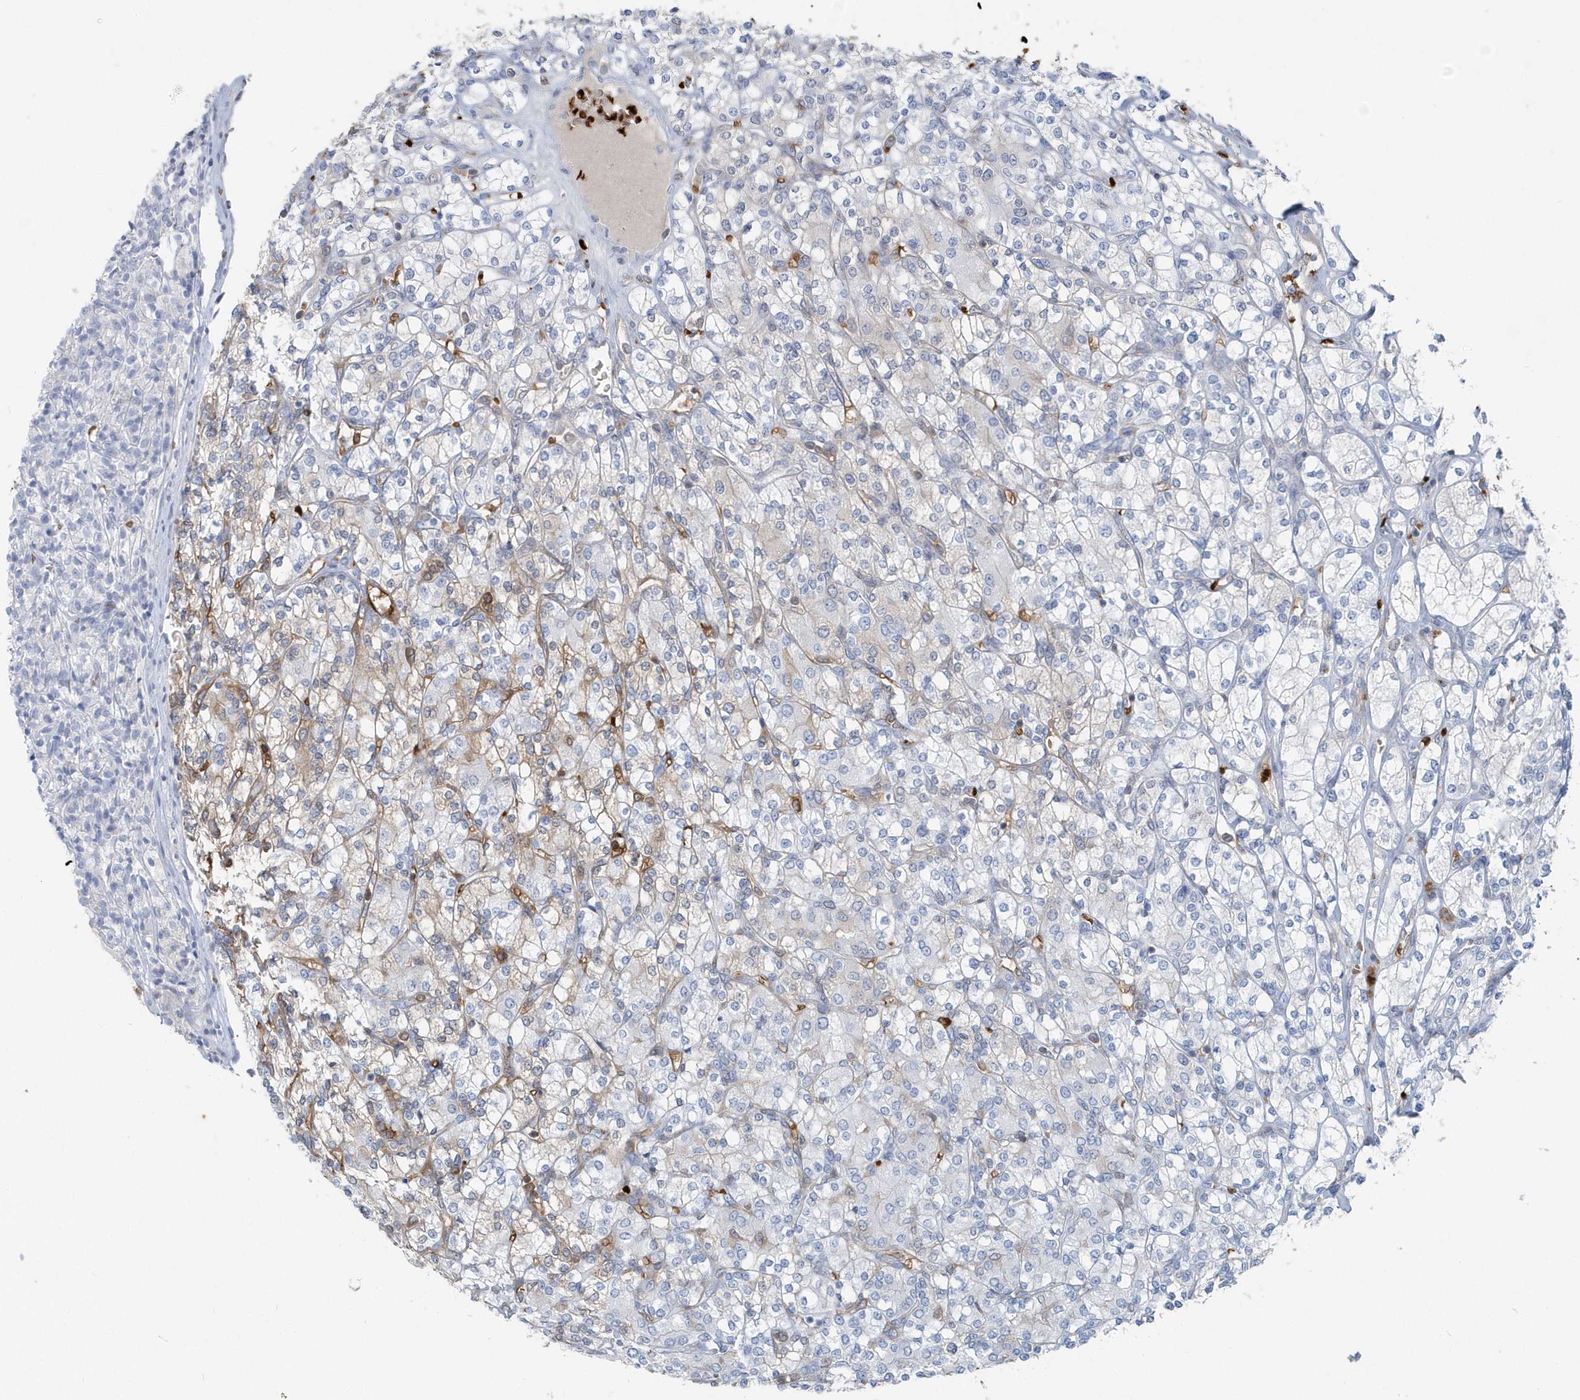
{"staining": {"intensity": "negative", "quantity": "none", "location": "none"}, "tissue": "renal cancer", "cell_type": "Tumor cells", "image_type": "cancer", "snomed": [{"axis": "morphology", "description": "Adenocarcinoma, NOS"}, {"axis": "topography", "description": "Kidney"}], "caption": "DAB immunohistochemical staining of adenocarcinoma (renal) exhibits no significant positivity in tumor cells.", "gene": "HBA2", "patient": {"sex": "male", "age": 77}}